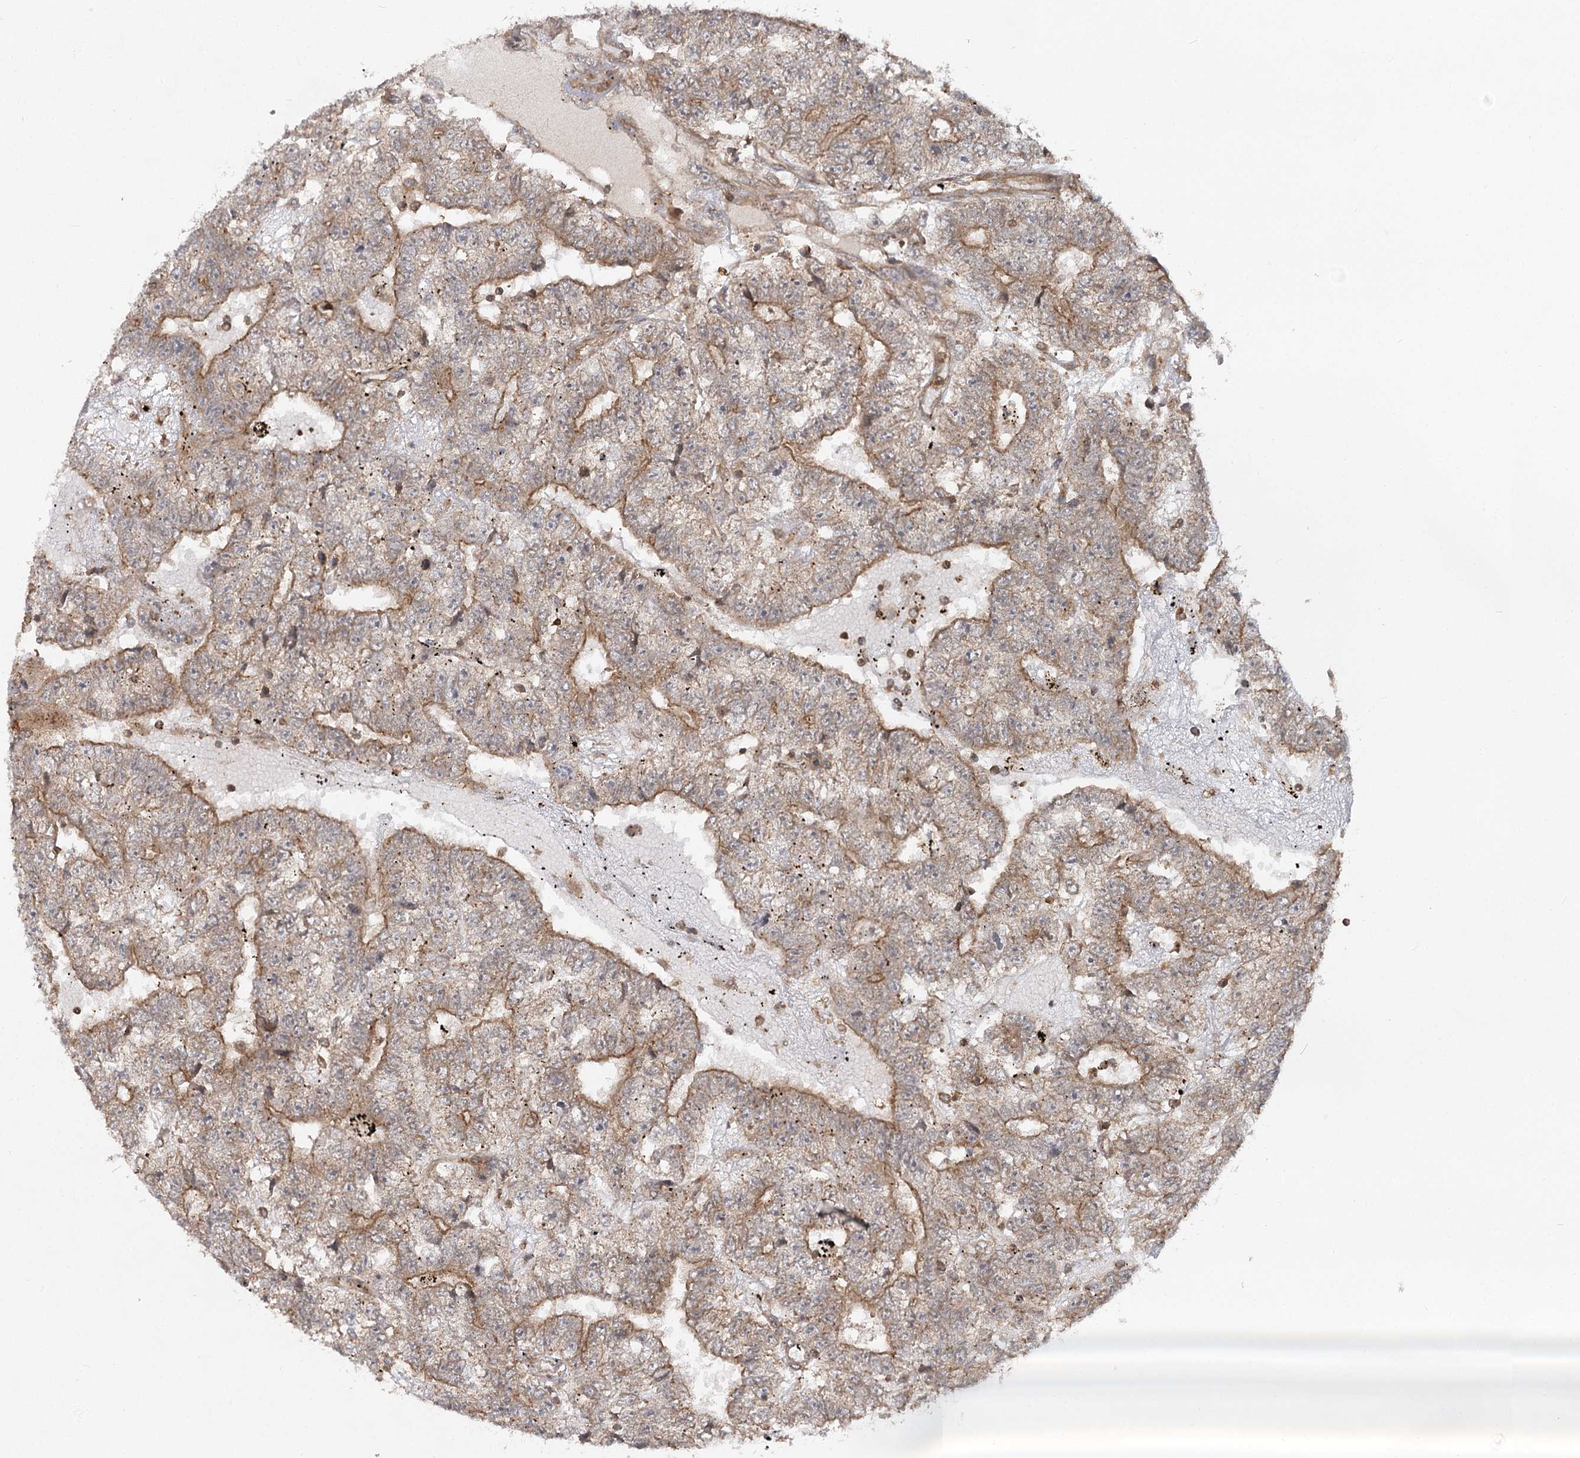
{"staining": {"intensity": "moderate", "quantity": ">75%", "location": "cytoplasmic/membranous"}, "tissue": "testis cancer", "cell_type": "Tumor cells", "image_type": "cancer", "snomed": [{"axis": "morphology", "description": "Carcinoma, Embryonal, NOS"}, {"axis": "topography", "description": "Testis"}], "caption": "IHC histopathology image of human testis cancer (embryonal carcinoma) stained for a protein (brown), which displays medium levels of moderate cytoplasmic/membranous positivity in about >75% of tumor cells.", "gene": "MDFIC", "patient": {"sex": "male", "age": 25}}